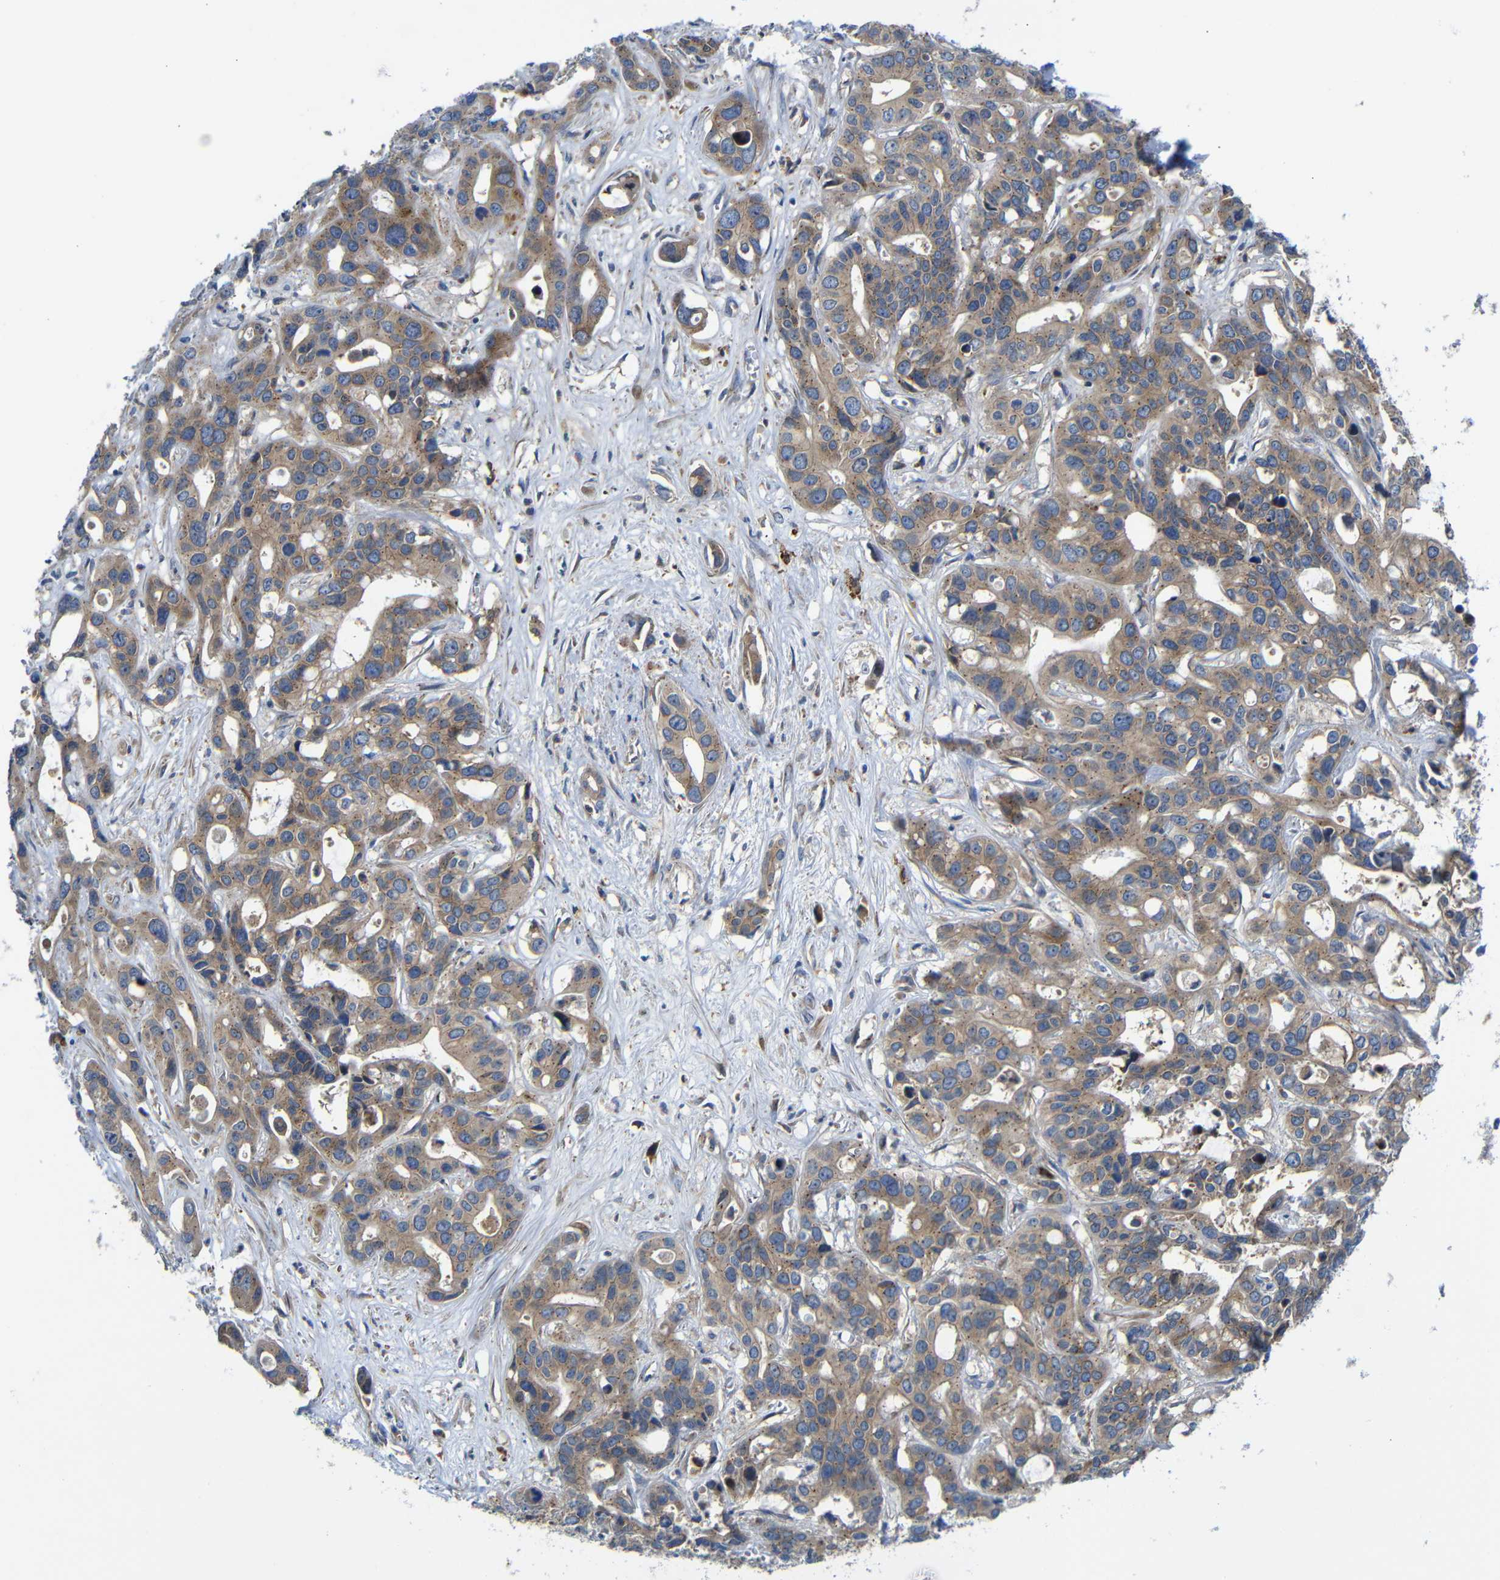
{"staining": {"intensity": "moderate", "quantity": ">75%", "location": "cytoplasmic/membranous"}, "tissue": "liver cancer", "cell_type": "Tumor cells", "image_type": "cancer", "snomed": [{"axis": "morphology", "description": "Cholangiocarcinoma"}, {"axis": "topography", "description": "Liver"}], "caption": "An image of human cholangiocarcinoma (liver) stained for a protein exhibits moderate cytoplasmic/membranous brown staining in tumor cells.", "gene": "DDRGK1", "patient": {"sex": "female", "age": 65}}